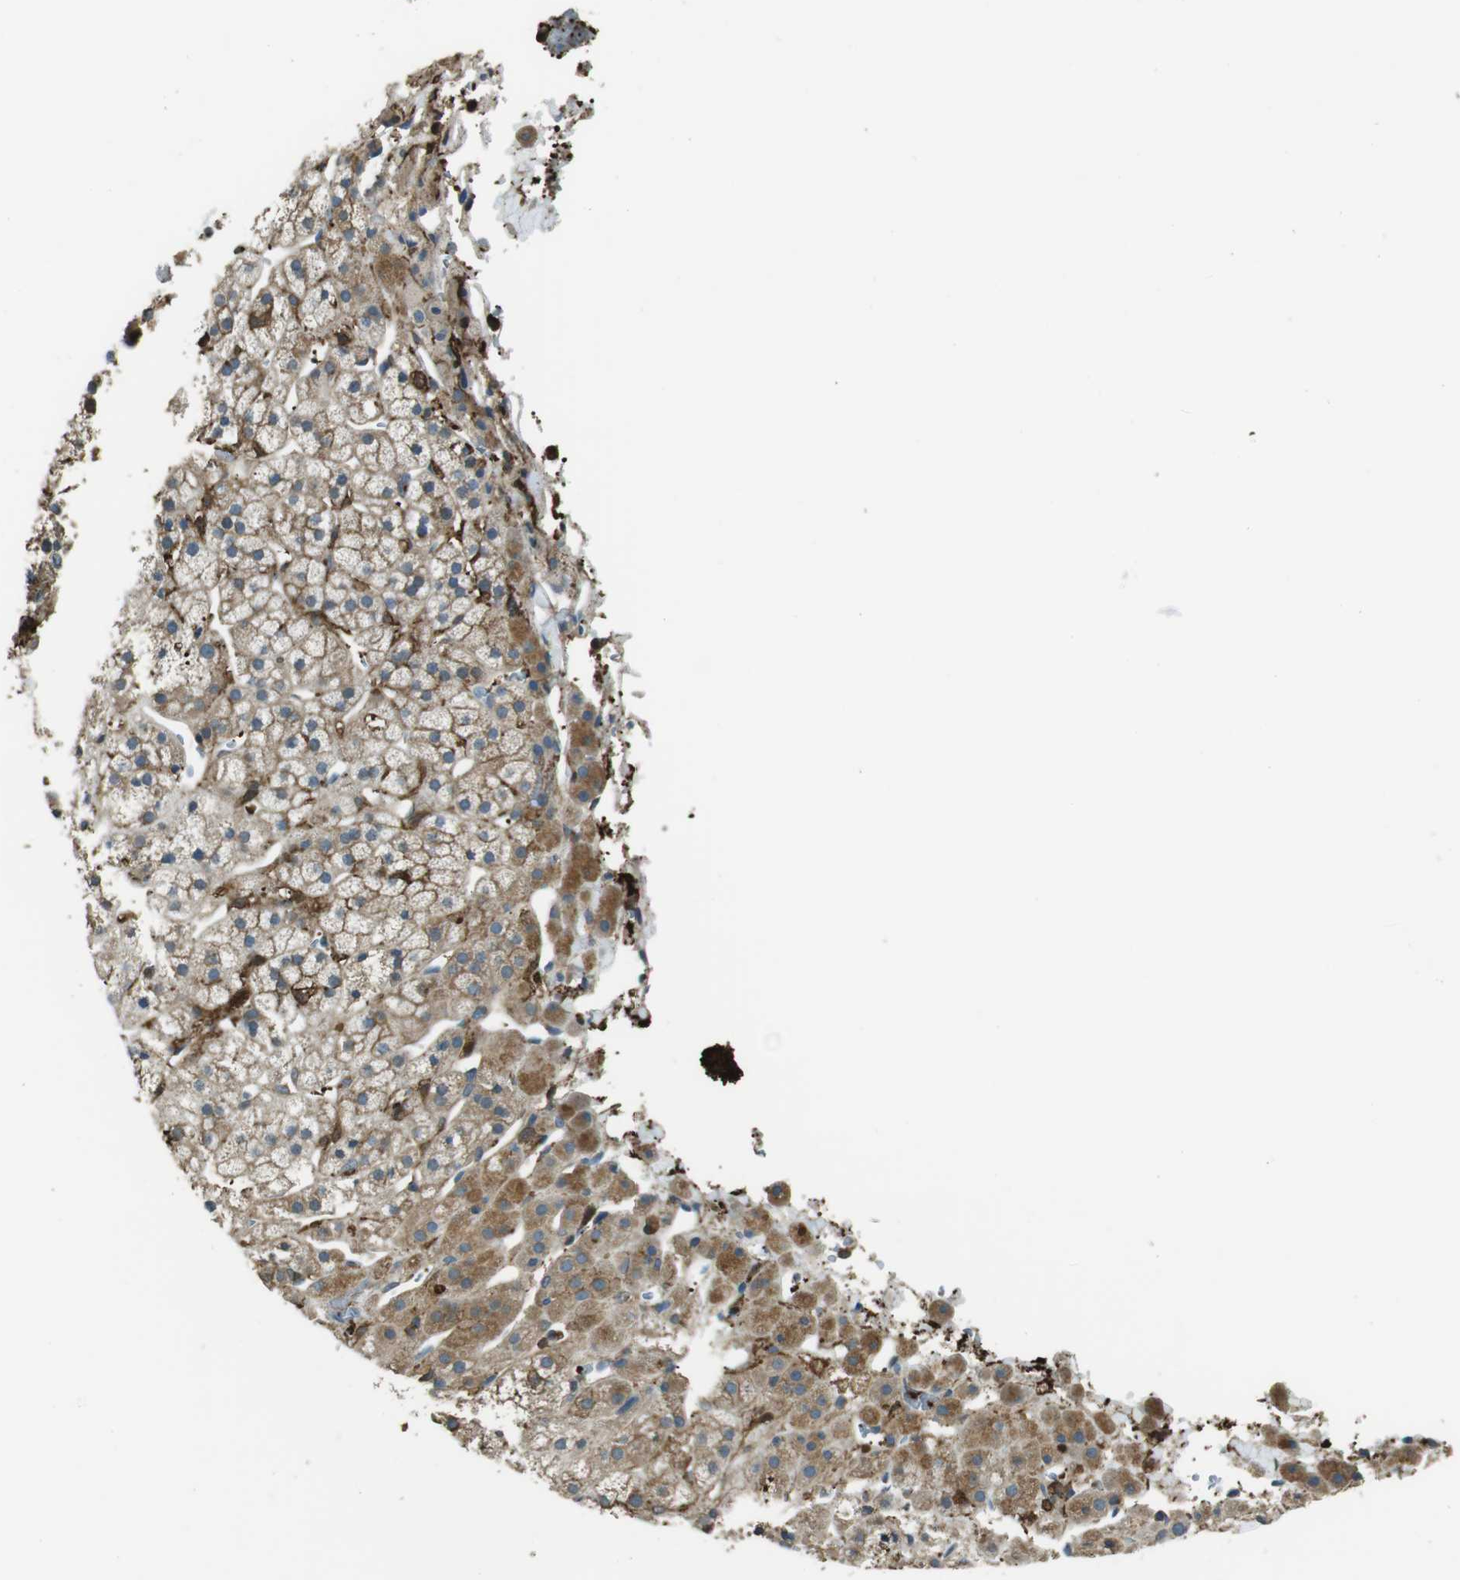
{"staining": {"intensity": "moderate", "quantity": ">75%", "location": "cytoplasmic/membranous"}, "tissue": "adrenal gland", "cell_type": "Glandular cells", "image_type": "normal", "snomed": [{"axis": "morphology", "description": "Normal tissue, NOS"}, {"axis": "topography", "description": "Adrenal gland"}], "caption": "High-magnification brightfield microscopy of benign adrenal gland stained with DAB (brown) and counterstained with hematoxylin (blue). glandular cells exhibit moderate cytoplasmic/membranous expression is identified in about>75% of cells. The staining was performed using DAB, with brown indicating positive protein expression. Nuclei are stained blue with hematoxylin.", "gene": "SFT2D1", "patient": {"sex": "male", "age": 56}}